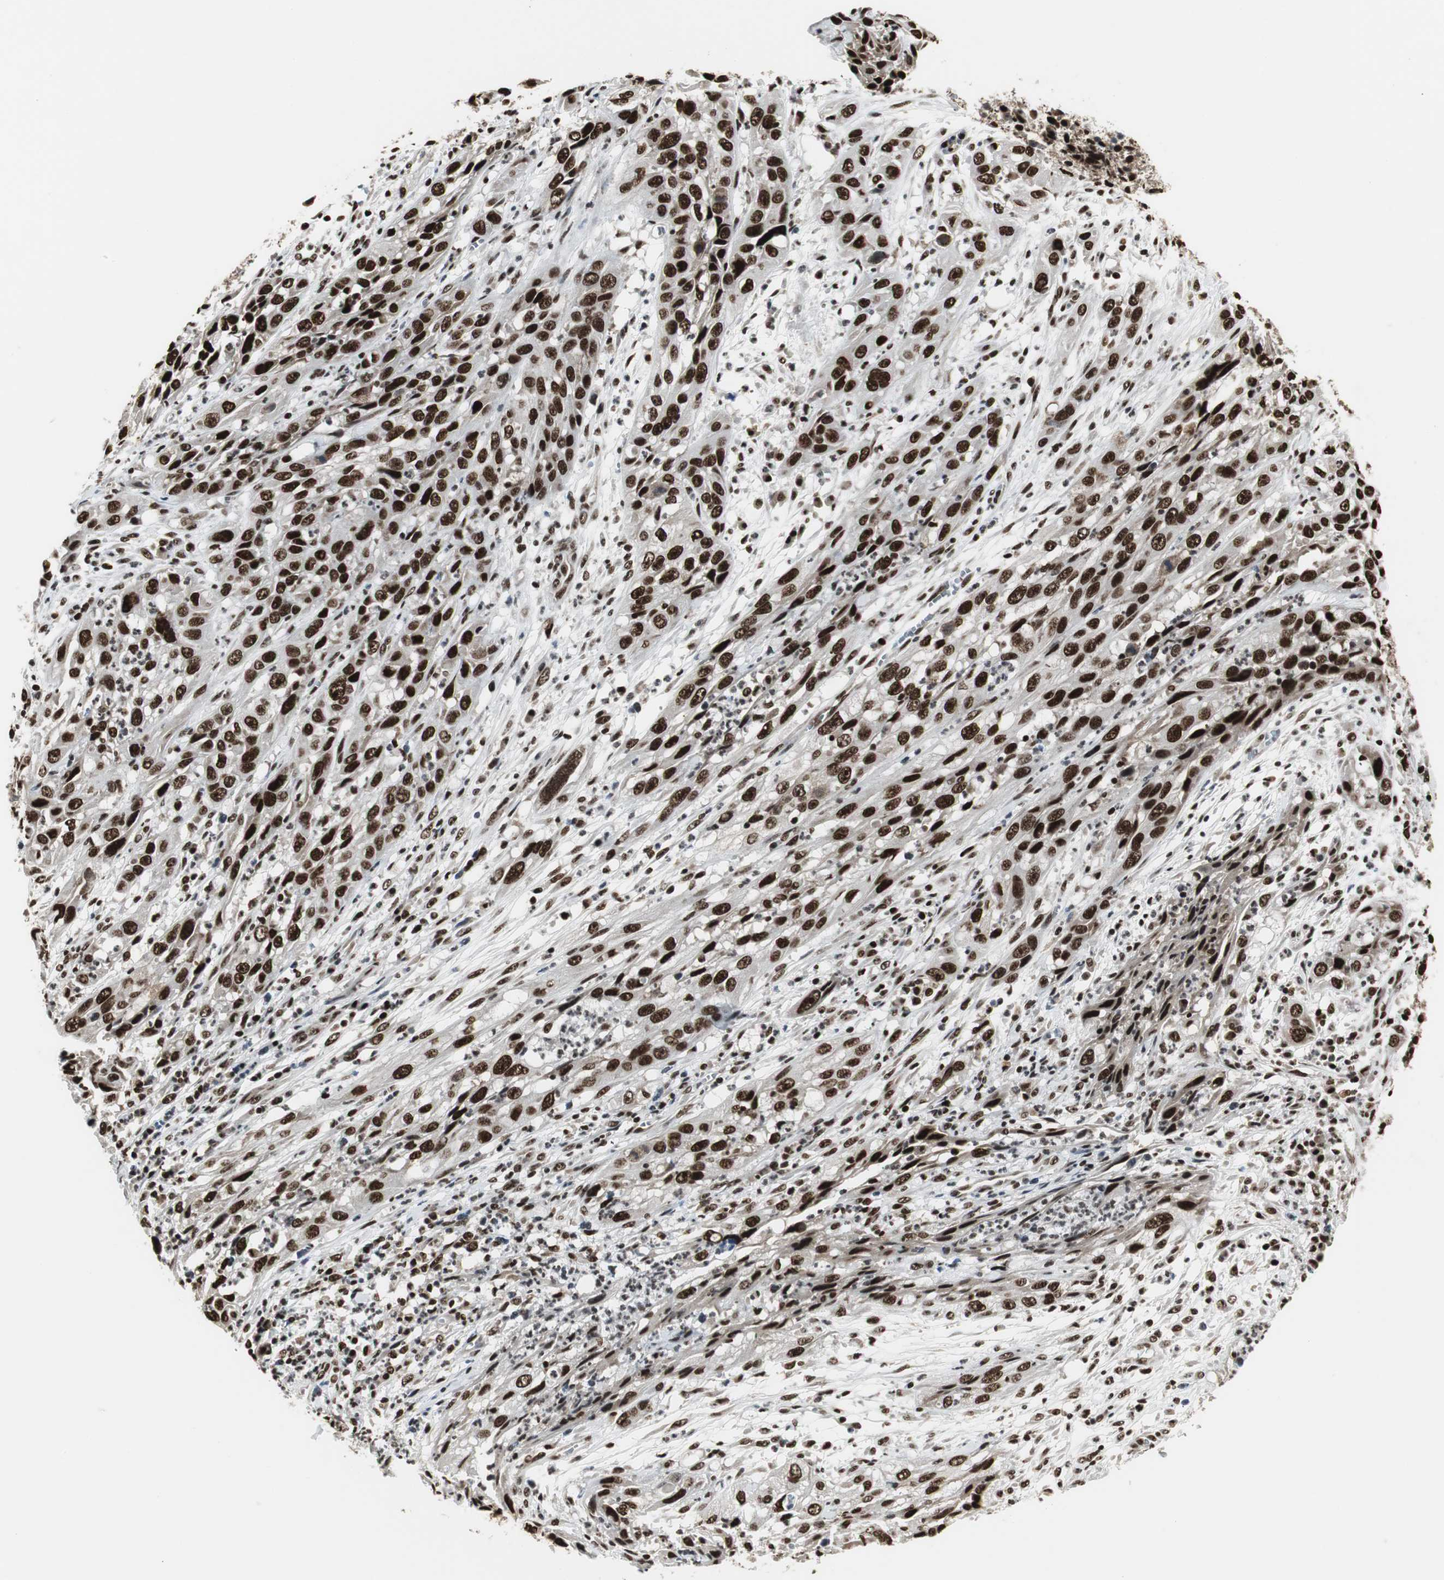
{"staining": {"intensity": "strong", "quantity": ">75%", "location": "nuclear"}, "tissue": "cervical cancer", "cell_type": "Tumor cells", "image_type": "cancer", "snomed": [{"axis": "morphology", "description": "Squamous cell carcinoma, NOS"}, {"axis": "topography", "description": "Cervix"}], "caption": "Human cervical squamous cell carcinoma stained with a protein marker exhibits strong staining in tumor cells.", "gene": "PARN", "patient": {"sex": "female", "age": 32}}